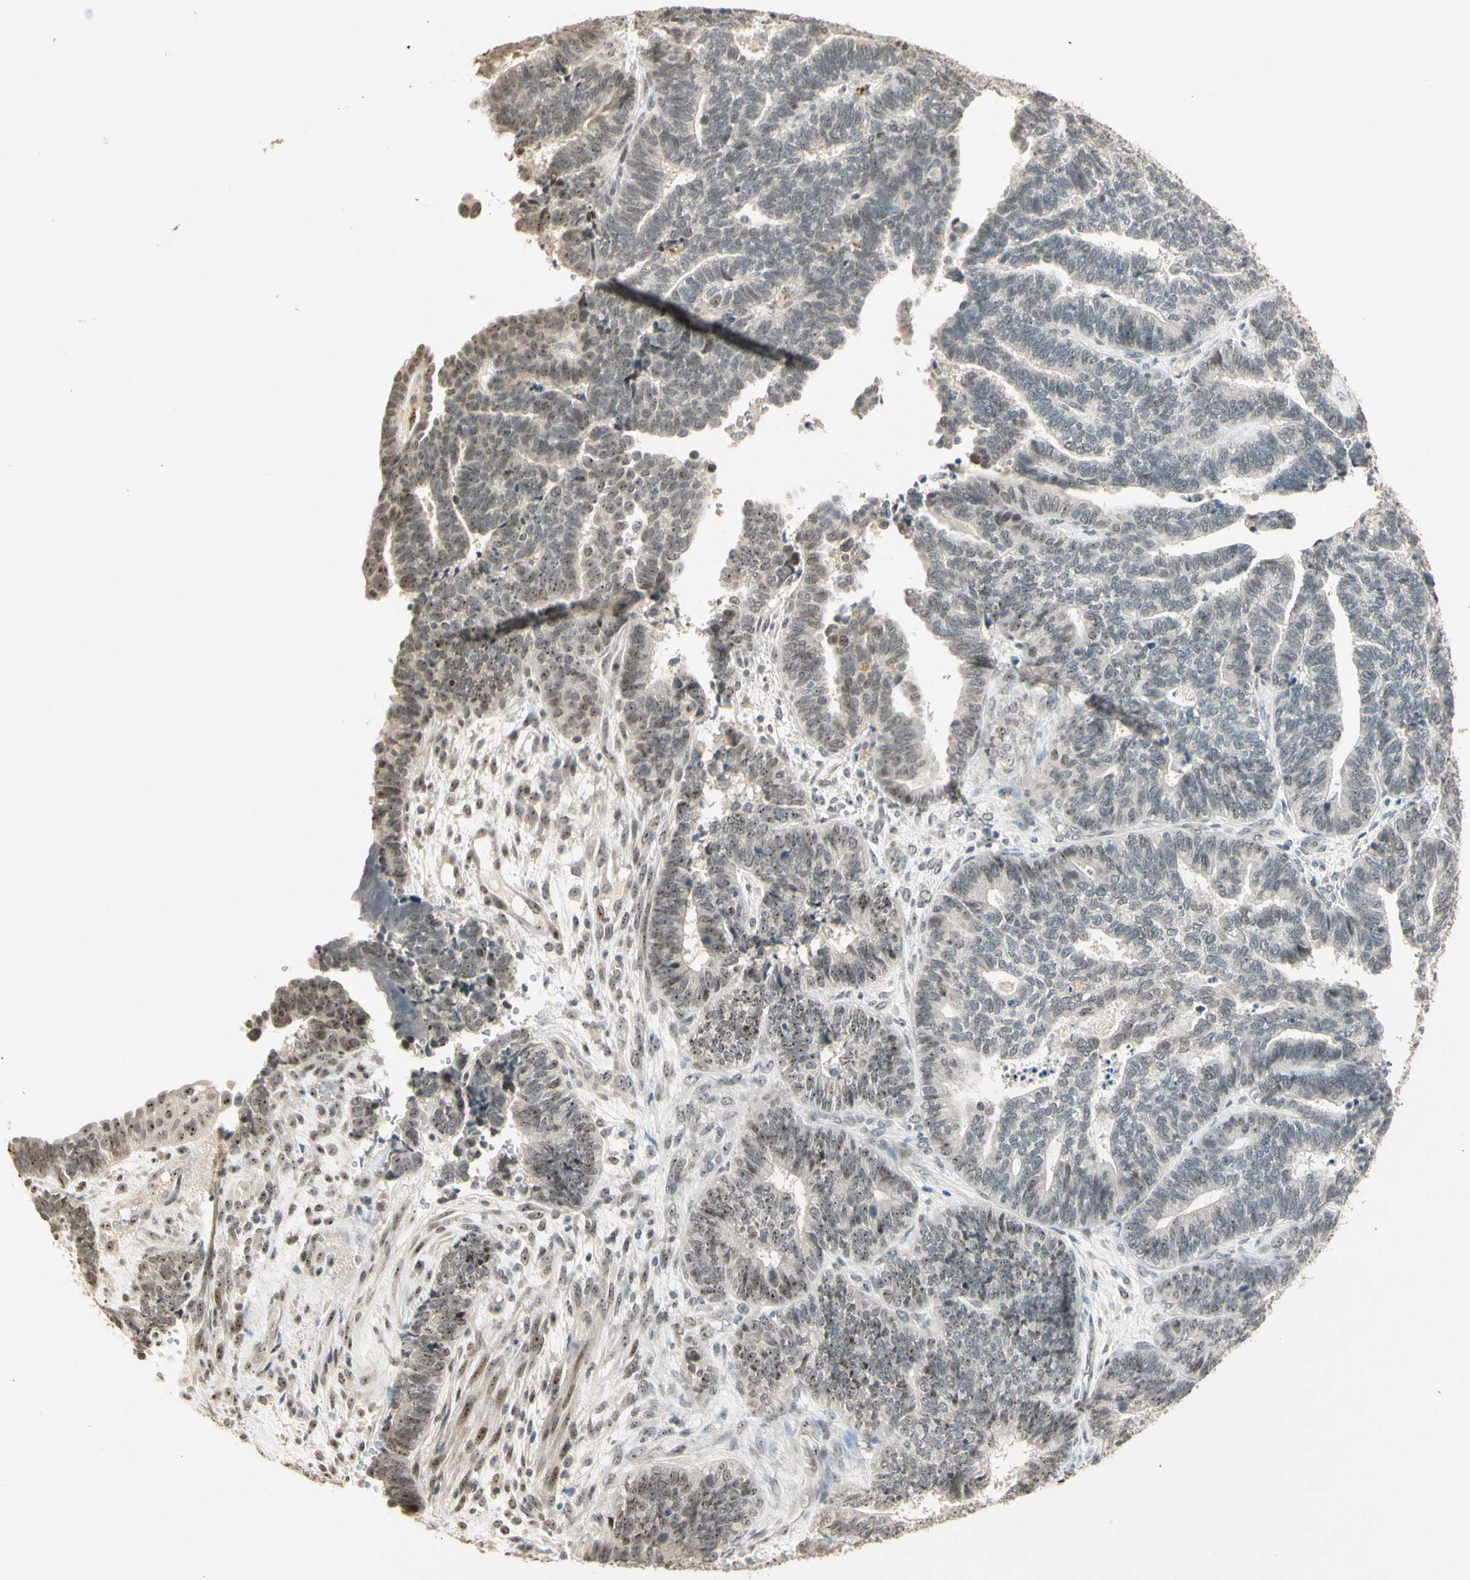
{"staining": {"intensity": "moderate", "quantity": "<25%", "location": "nuclear"}, "tissue": "endometrial cancer", "cell_type": "Tumor cells", "image_type": "cancer", "snomed": [{"axis": "morphology", "description": "Adenocarcinoma, NOS"}, {"axis": "topography", "description": "Endometrium"}], "caption": "The micrograph reveals immunohistochemical staining of endometrial adenocarcinoma. There is moderate nuclear staining is present in approximately <25% of tumor cells.", "gene": "ETV4", "patient": {"sex": "female", "age": 70}}